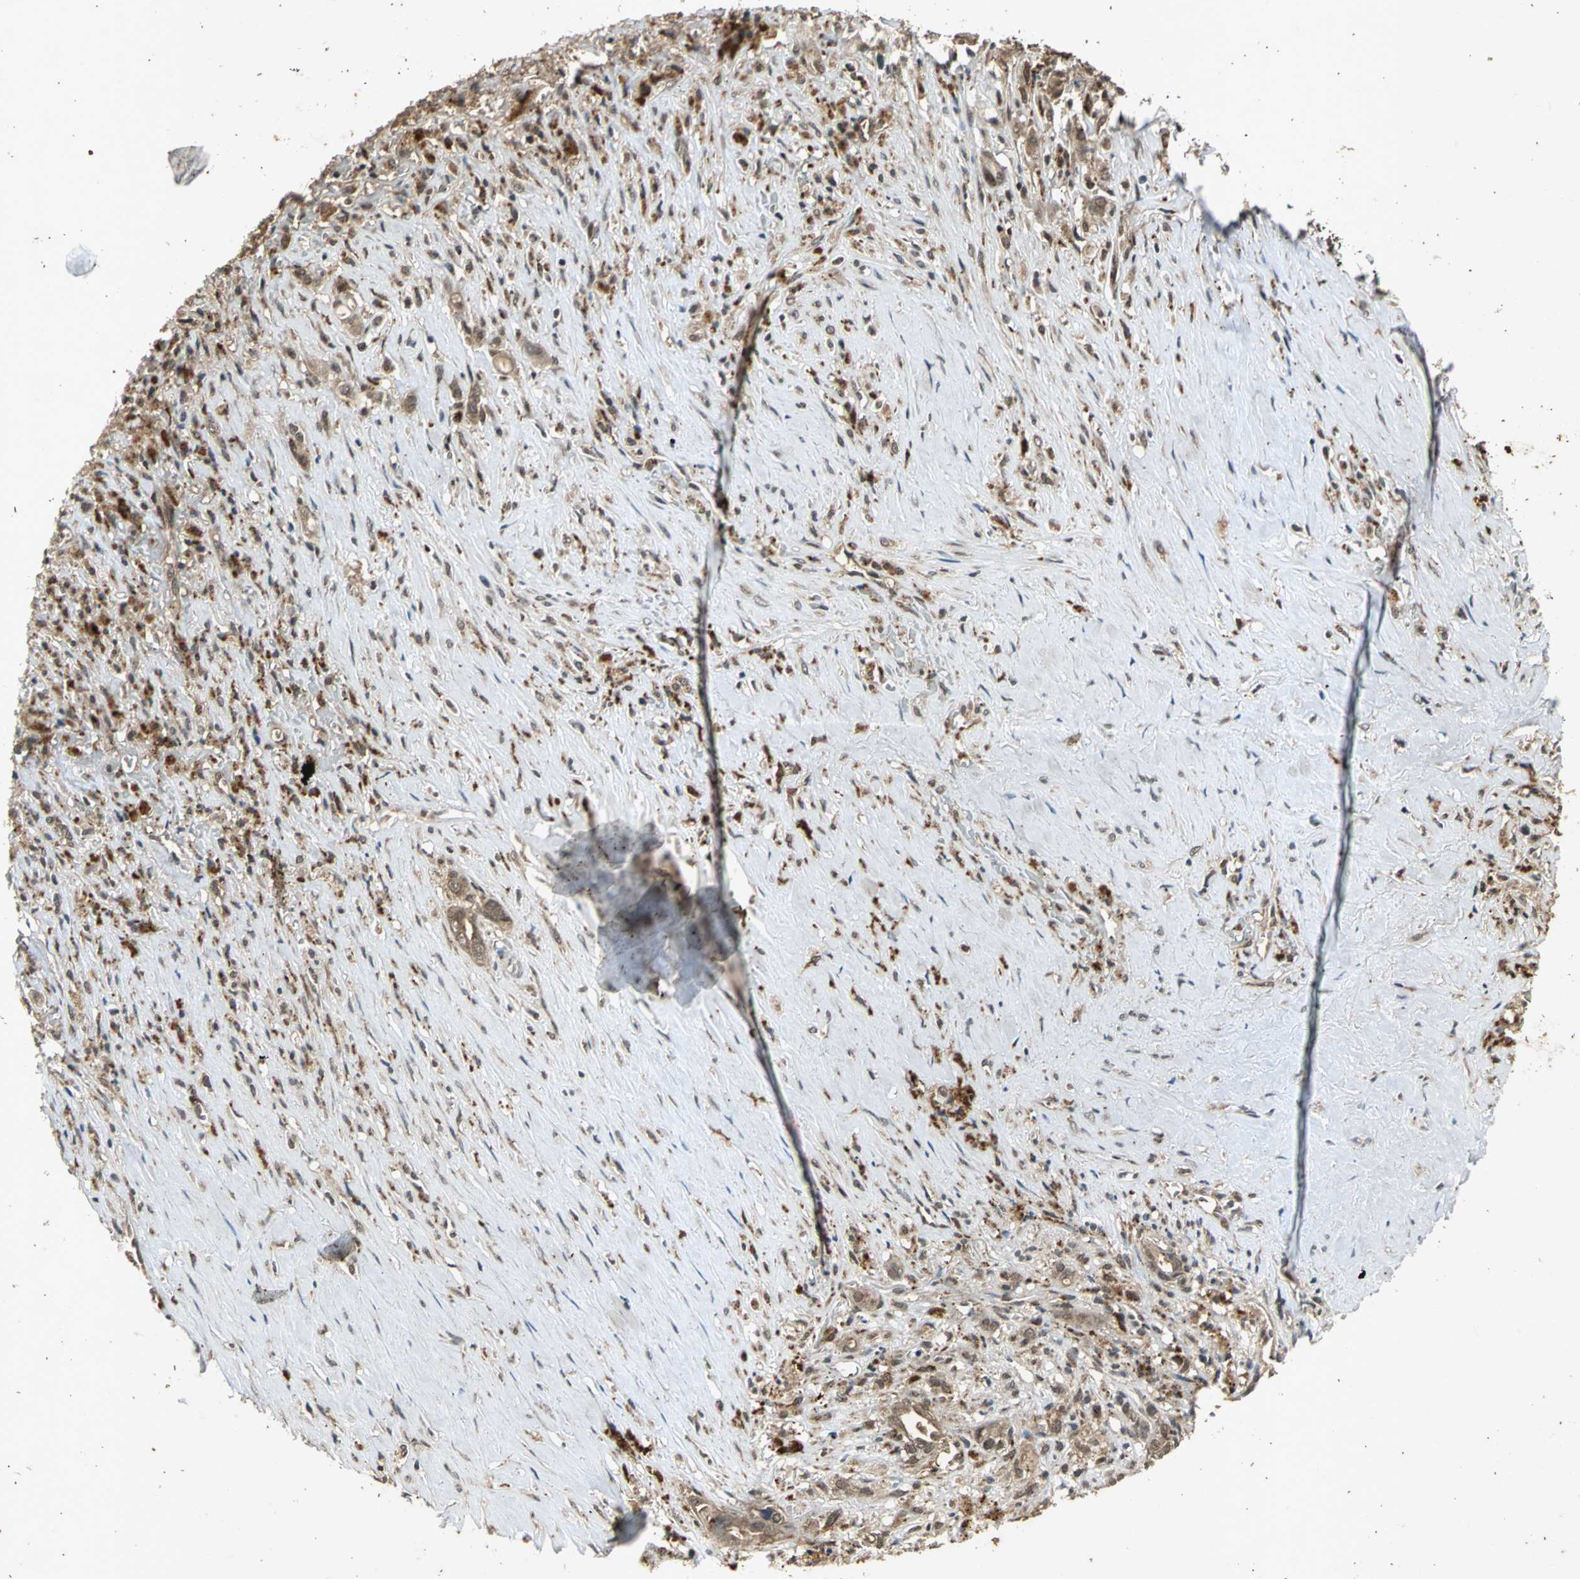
{"staining": {"intensity": "moderate", "quantity": ">75%", "location": "cytoplasmic/membranous"}, "tissue": "liver cancer", "cell_type": "Tumor cells", "image_type": "cancer", "snomed": [{"axis": "morphology", "description": "Cholangiocarcinoma"}, {"axis": "topography", "description": "Liver"}], "caption": "Immunohistochemistry (DAB (3,3'-diaminobenzidine)) staining of human cholangiocarcinoma (liver) demonstrates moderate cytoplasmic/membranous protein expression in approximately >75% of tumor cells. Using DAB (3,3'-diaminobenzidine) (brown) and hematoxylin (blue) stains, captured at high magnification using brightfield microscopy.", "gene": "NOTCH3", "patient": {"sex": "female", "age": 70}}